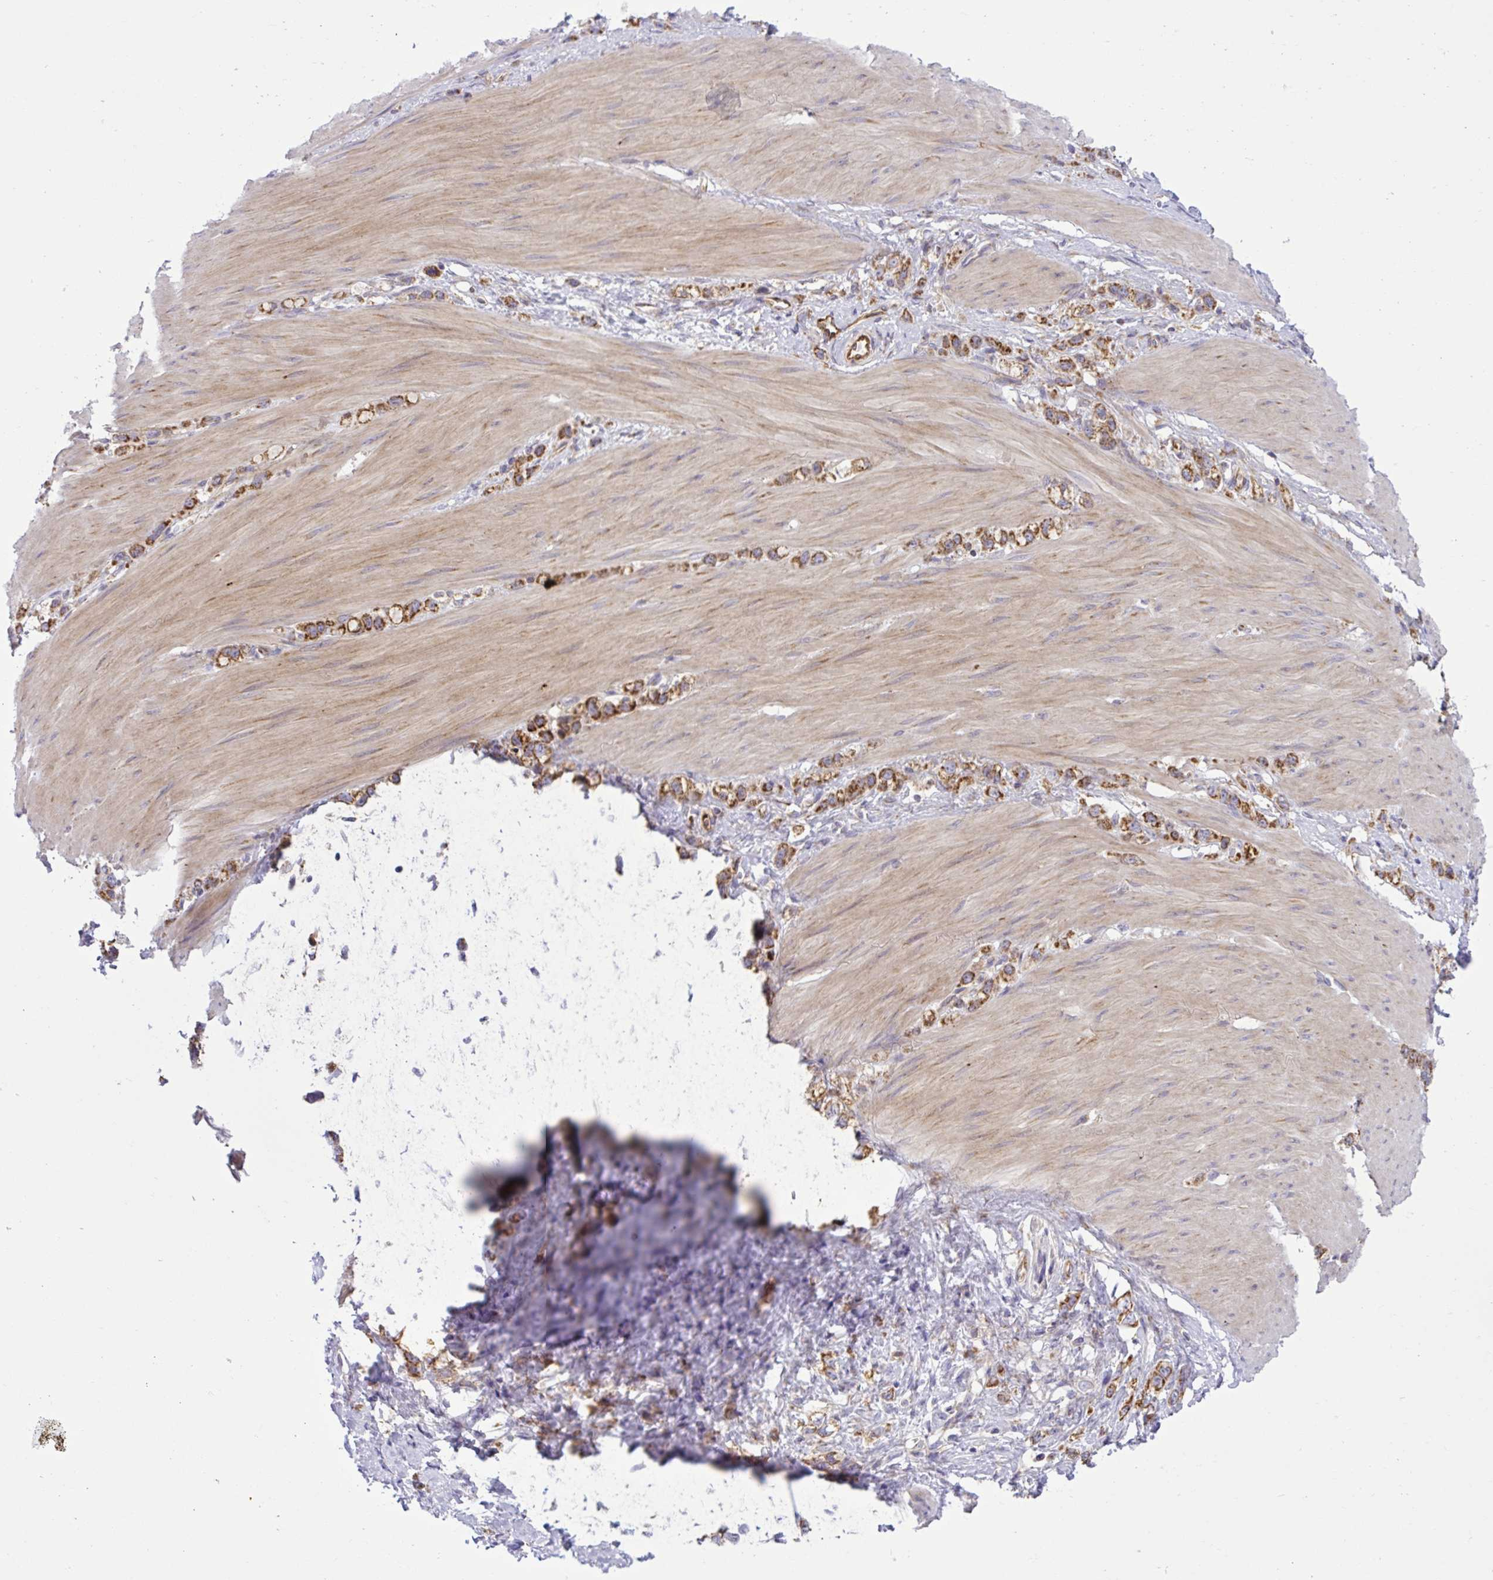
{"staining": {"intensity": "moderate", "quantity": ">75%", "location": "cytoplasmic/membranous"}, "tissue": "stomach cancer", "cell_type": "Tumor cells", "image_type": "cancer", "snomed": [{"axis": "morphology", "description": "Adenocarcinoma, NOS"}, {"axis": "topography", "description": "Stomach"}], "caption": "There is medium levels of moderate cytoplasmic/membranous positivity in tumor cells of adenocarcinoma (stomach), as demonstrated by immunohistochemical staining (brown color).", "gene": "LIMS1", "patient": {"sex": "female", "age": 65}}